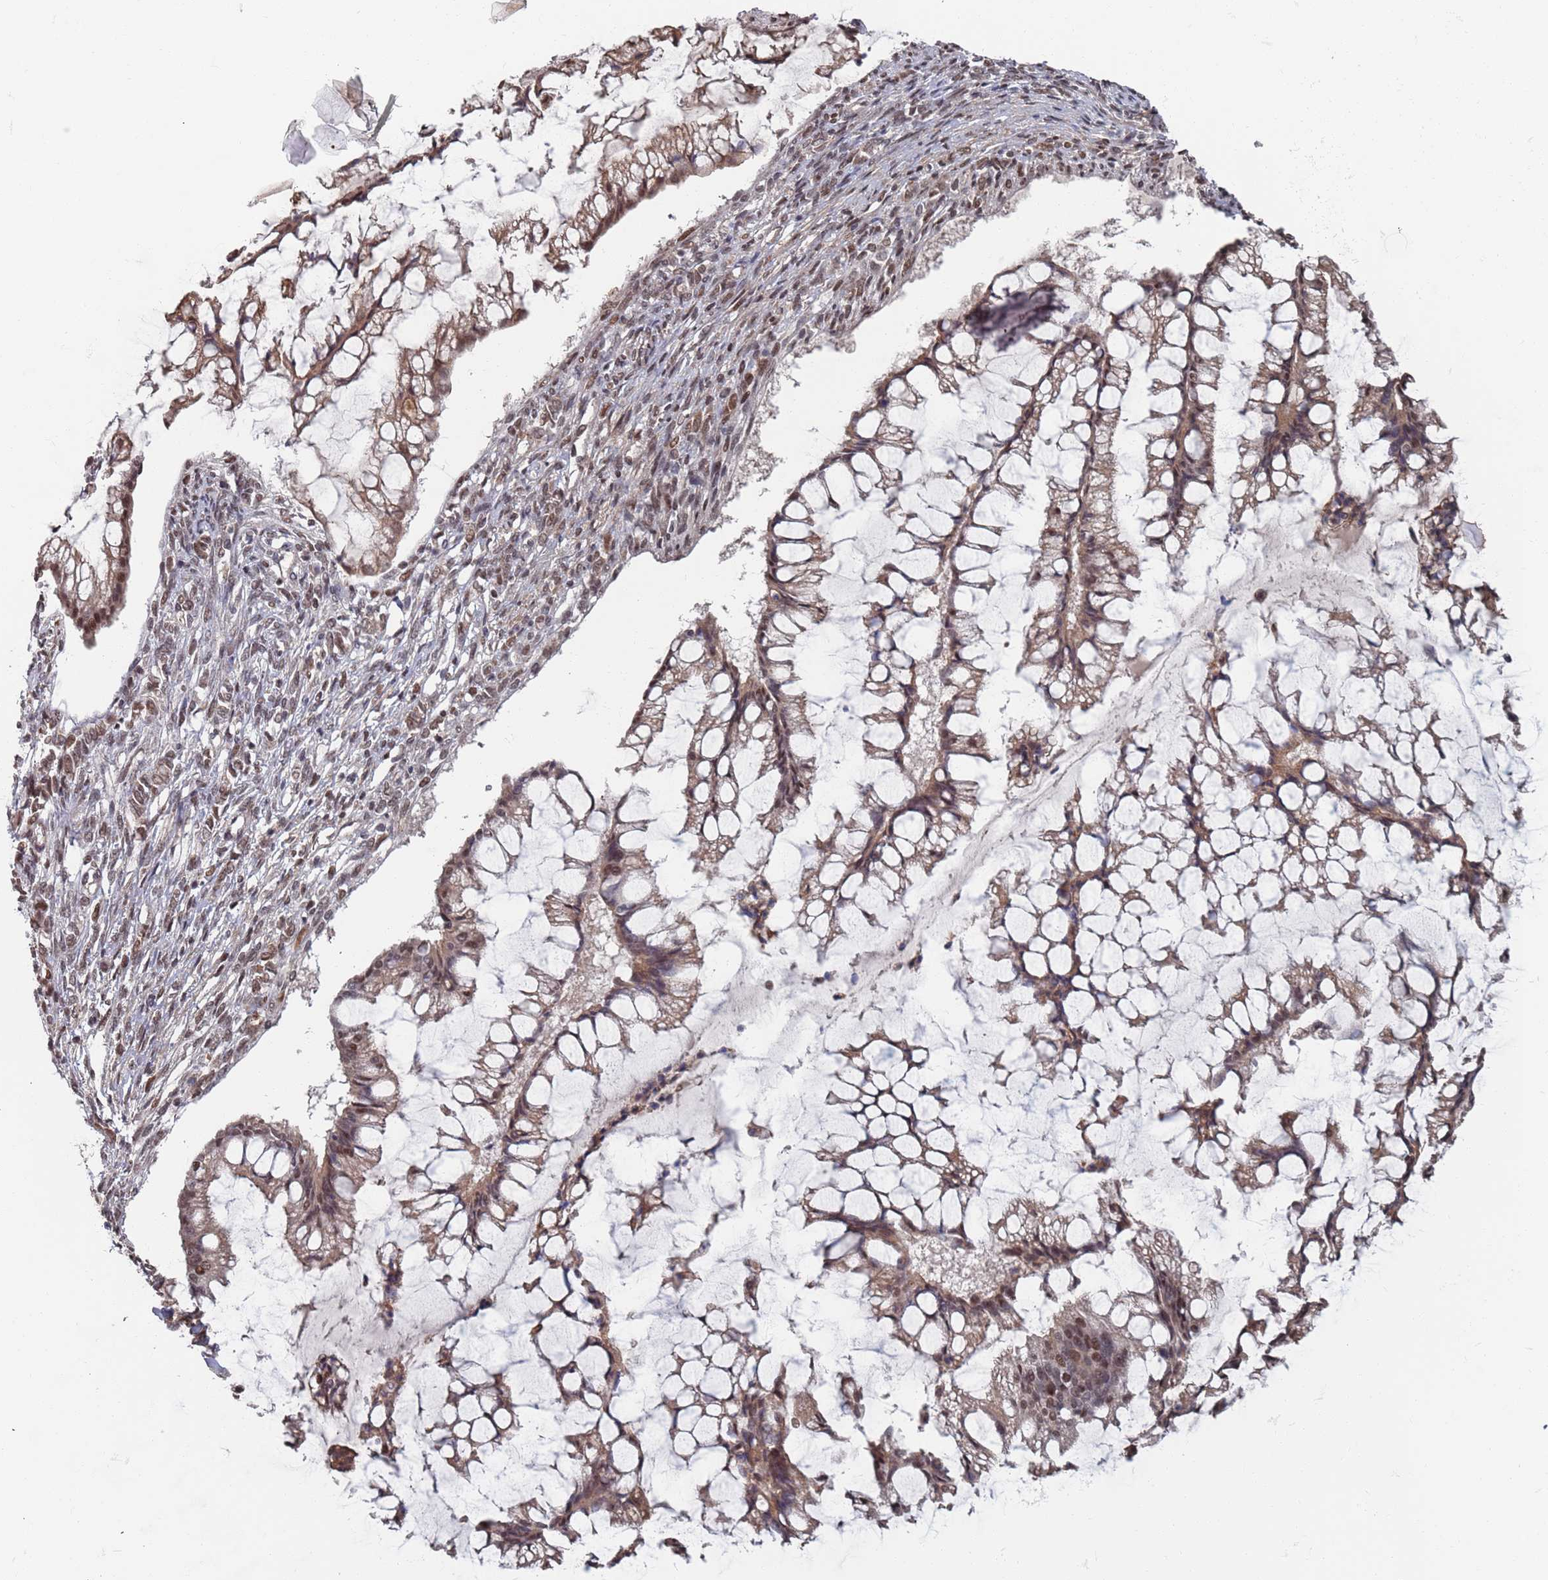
{"staining": {"intensity": "moderate", "quantity": ">75%", "location": "cytoplasmic/membranous,nuclear"}, "tissue": "ovarian cancer", "cell_type": "Tumor cells", "image_type": "cancer", "snomed": [{"axis": "morphology", "description": "Cystadenocarcinoma, mucinous, NOS"}, {"axis": "topography", "description": "Ovary"}], "caption": "A high-resolution micrograph shows immunohistochemistry (IHC) staining of ovarian cancer, which demonstrates moderate cytoplasmic/membranous and nuclear positivity in approximately >75% of tumor cells.", "gene": "DGKD", "patient": {"sex": "female", "age": 73}}